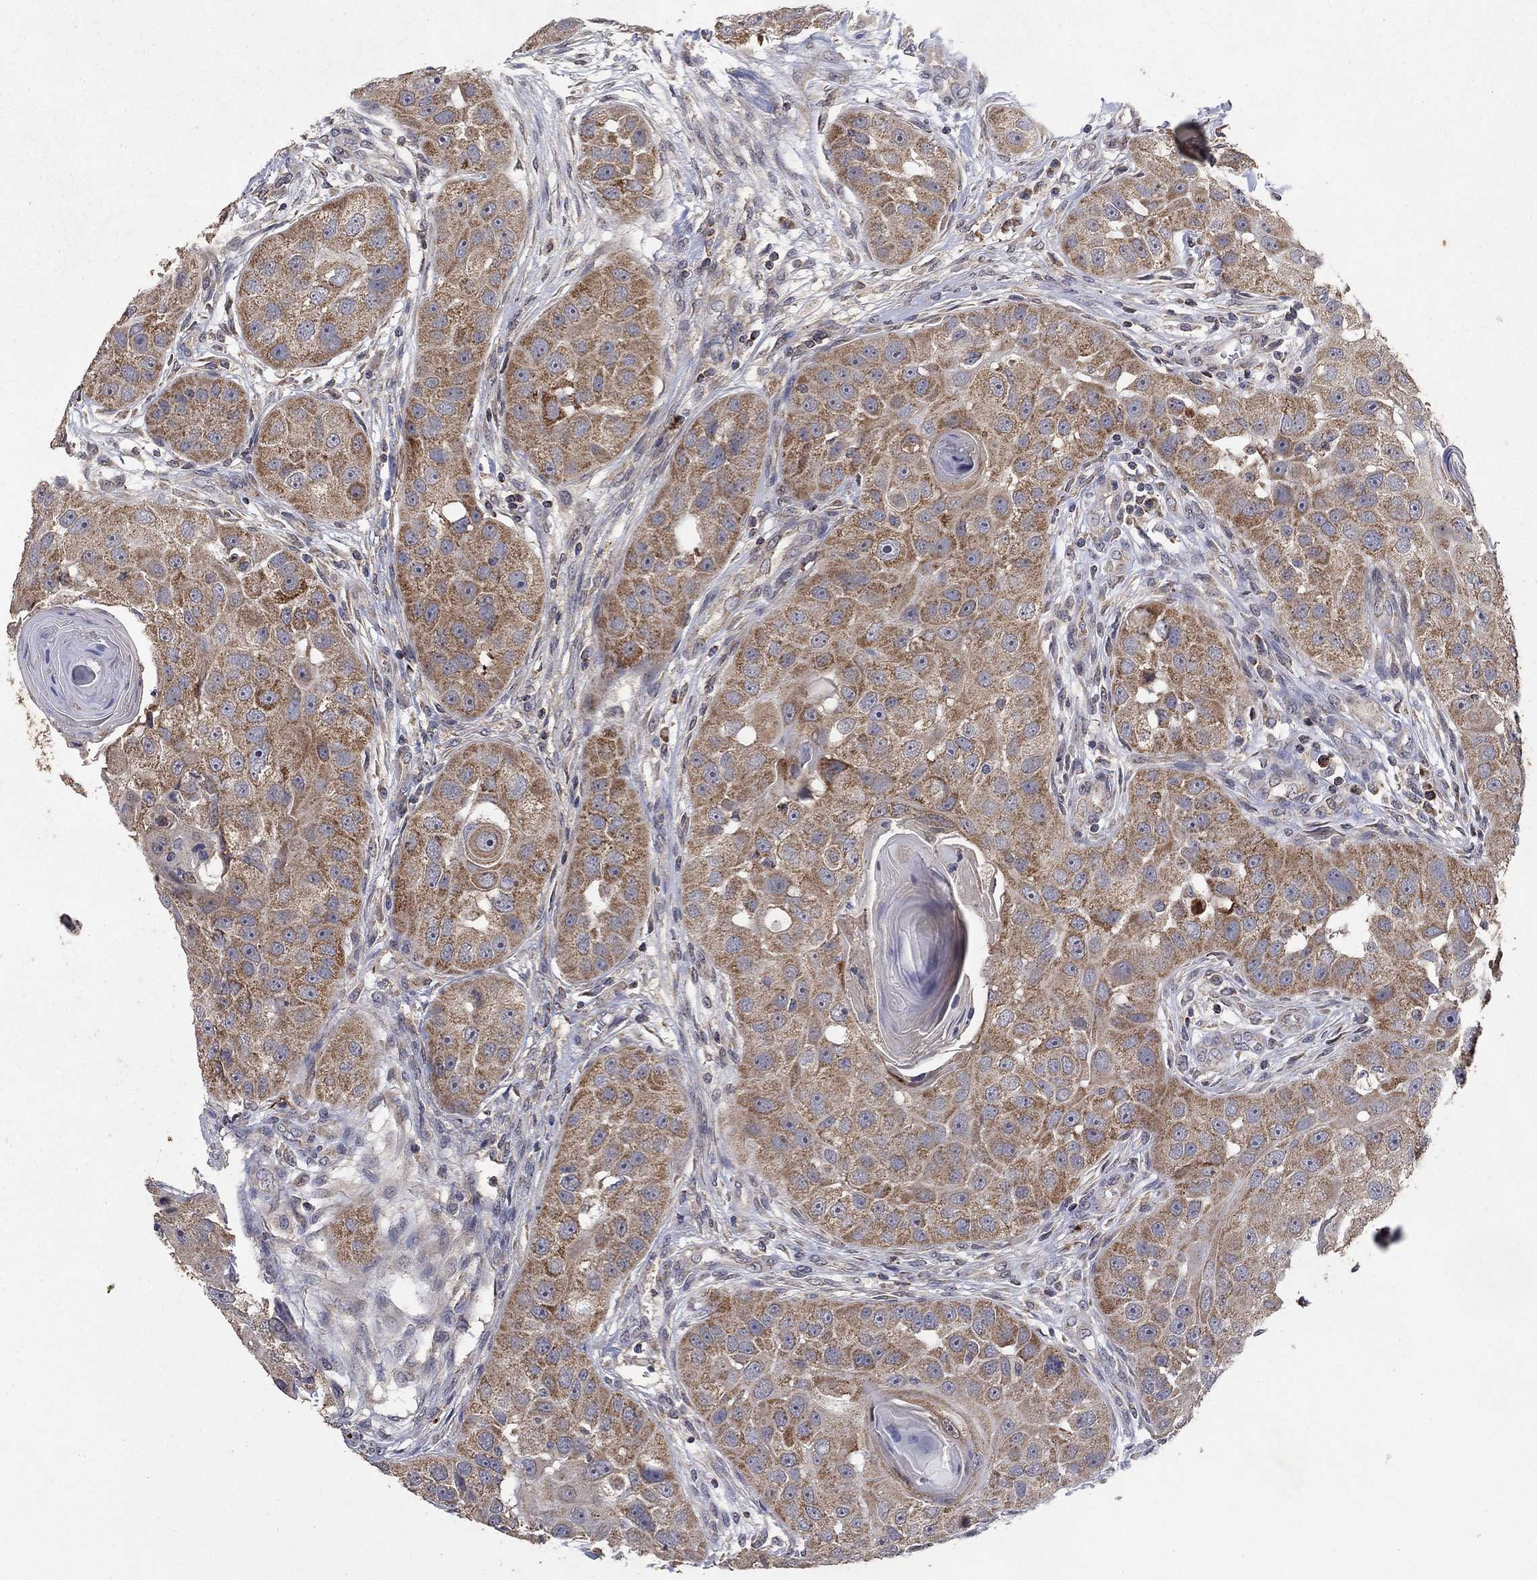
{"staining": {"intensity": "moderate", "quantity": ">75%", "location": "cytoplasmic/membranous"}, "tissue": "head and neck cancer", "cell_type": "Tumor cells", "image_type": "cancer", "snomed": [{"axis": "morphology", "description": "Normal tissue, NOS"}, {"axis": "morphology", "description": "Squamous cell carcinoma, NOS"}, {"axis": "topography", "description": "Skeletal muscle"}, {"axis": "topography", "description": "Head-Neck"}], "caption": "A high-resolution photomicrograph shows immunohistochemistry (IHC) staining of squamous cell carcinoma (head and neck), which exhibits moderate cytoplasmic/membranous positivity in about >75% of tumor cells.", "gene": "GPSM1", "patient": {"sex": "male", "age": 51}}